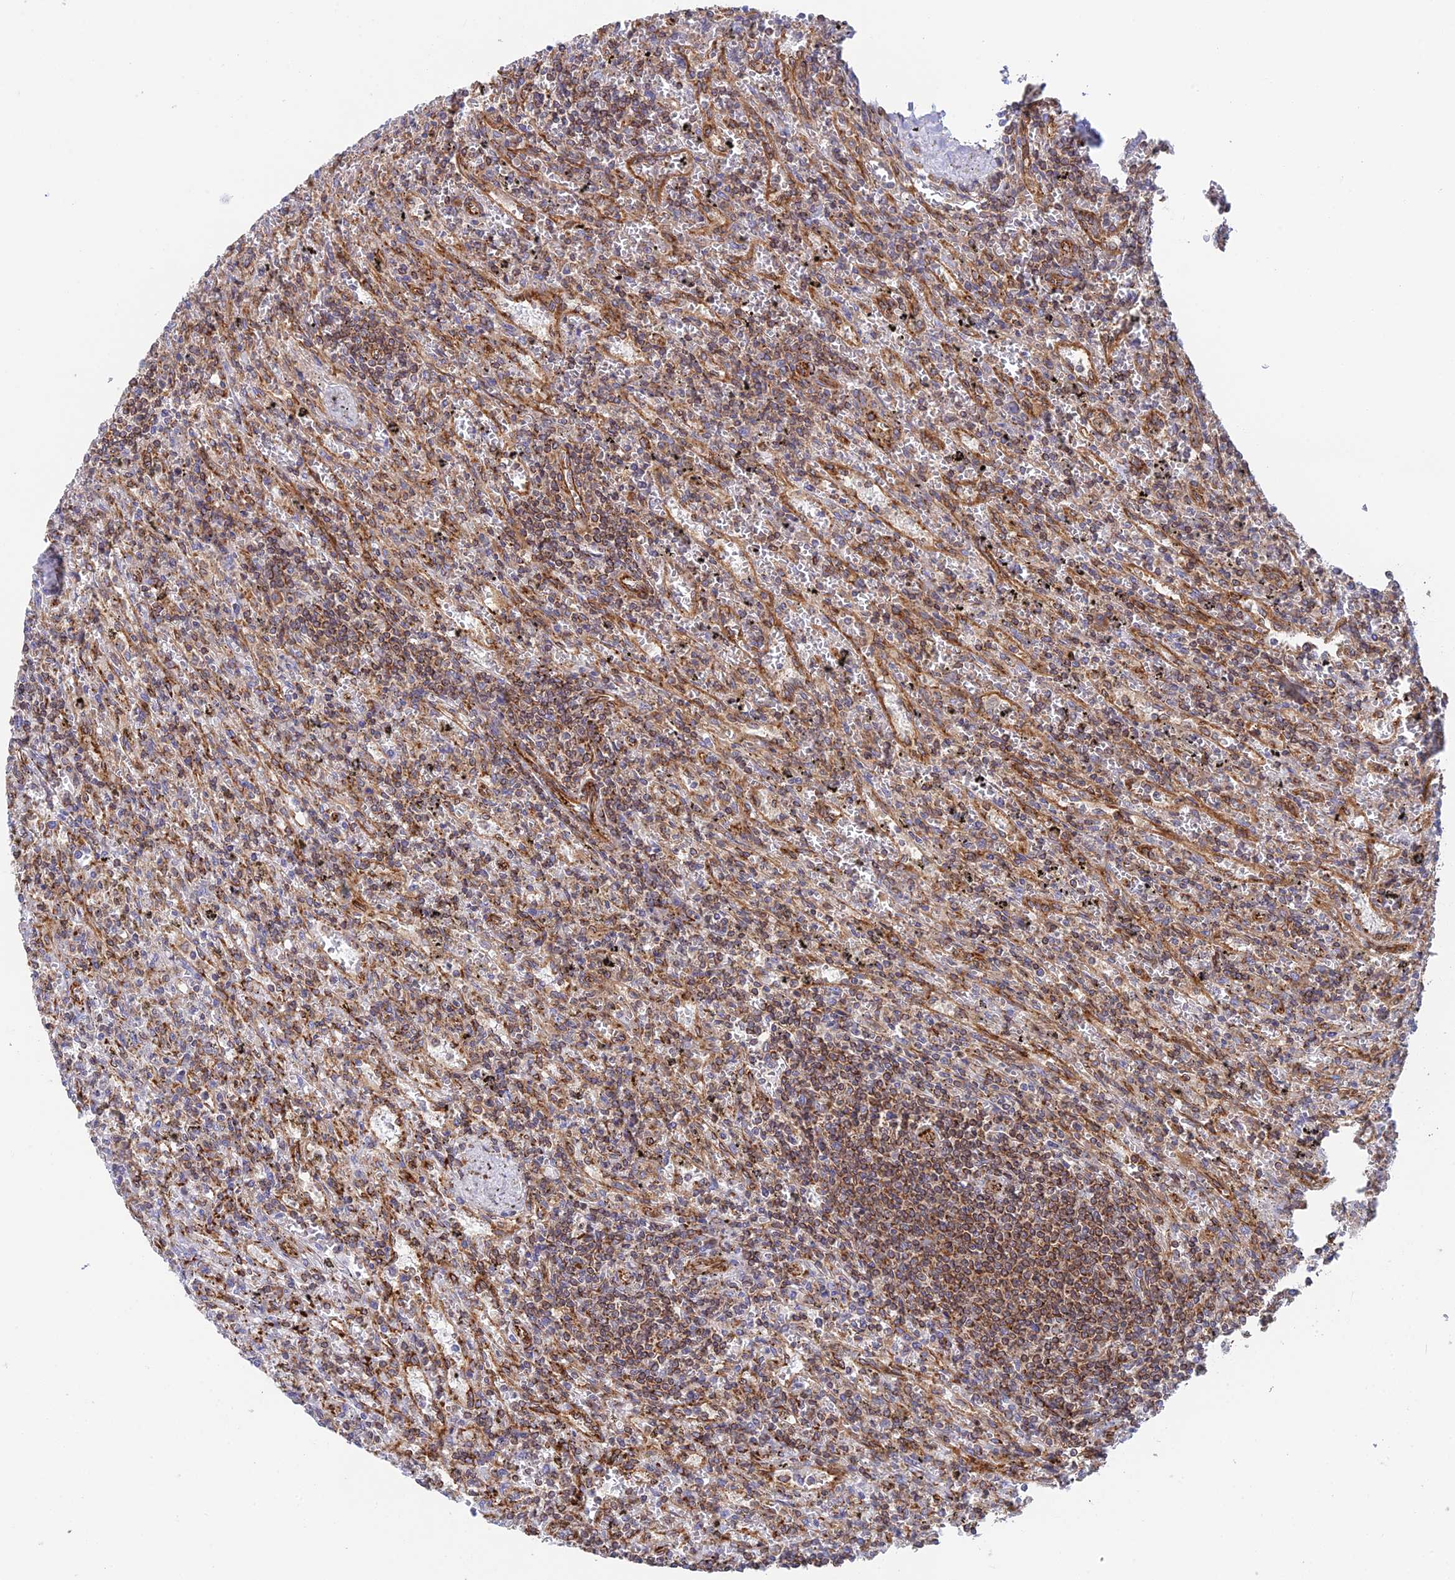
{"staining": {"intensity": "moderate", "quantity": "25%-75%", "location": "cytoplasmic/membranous"}, "tissue": "lymphoma", "cell_type": "Tumor cells", "image_type": "cancer", "snomed": [{"axis": "morphology", "description": "Malignant lymphoma, non-Hodgkin's type, Low grade"}, {"axis": "topography", "description": "Spleen"}], "caption": "The immunohistochemical stain highlights moderate cytoplasmic/membranous positivity in tumor cells of lymphoma tissue.", "gene": "CCDC69", "patient": {"sex": "male", "age": 76}}